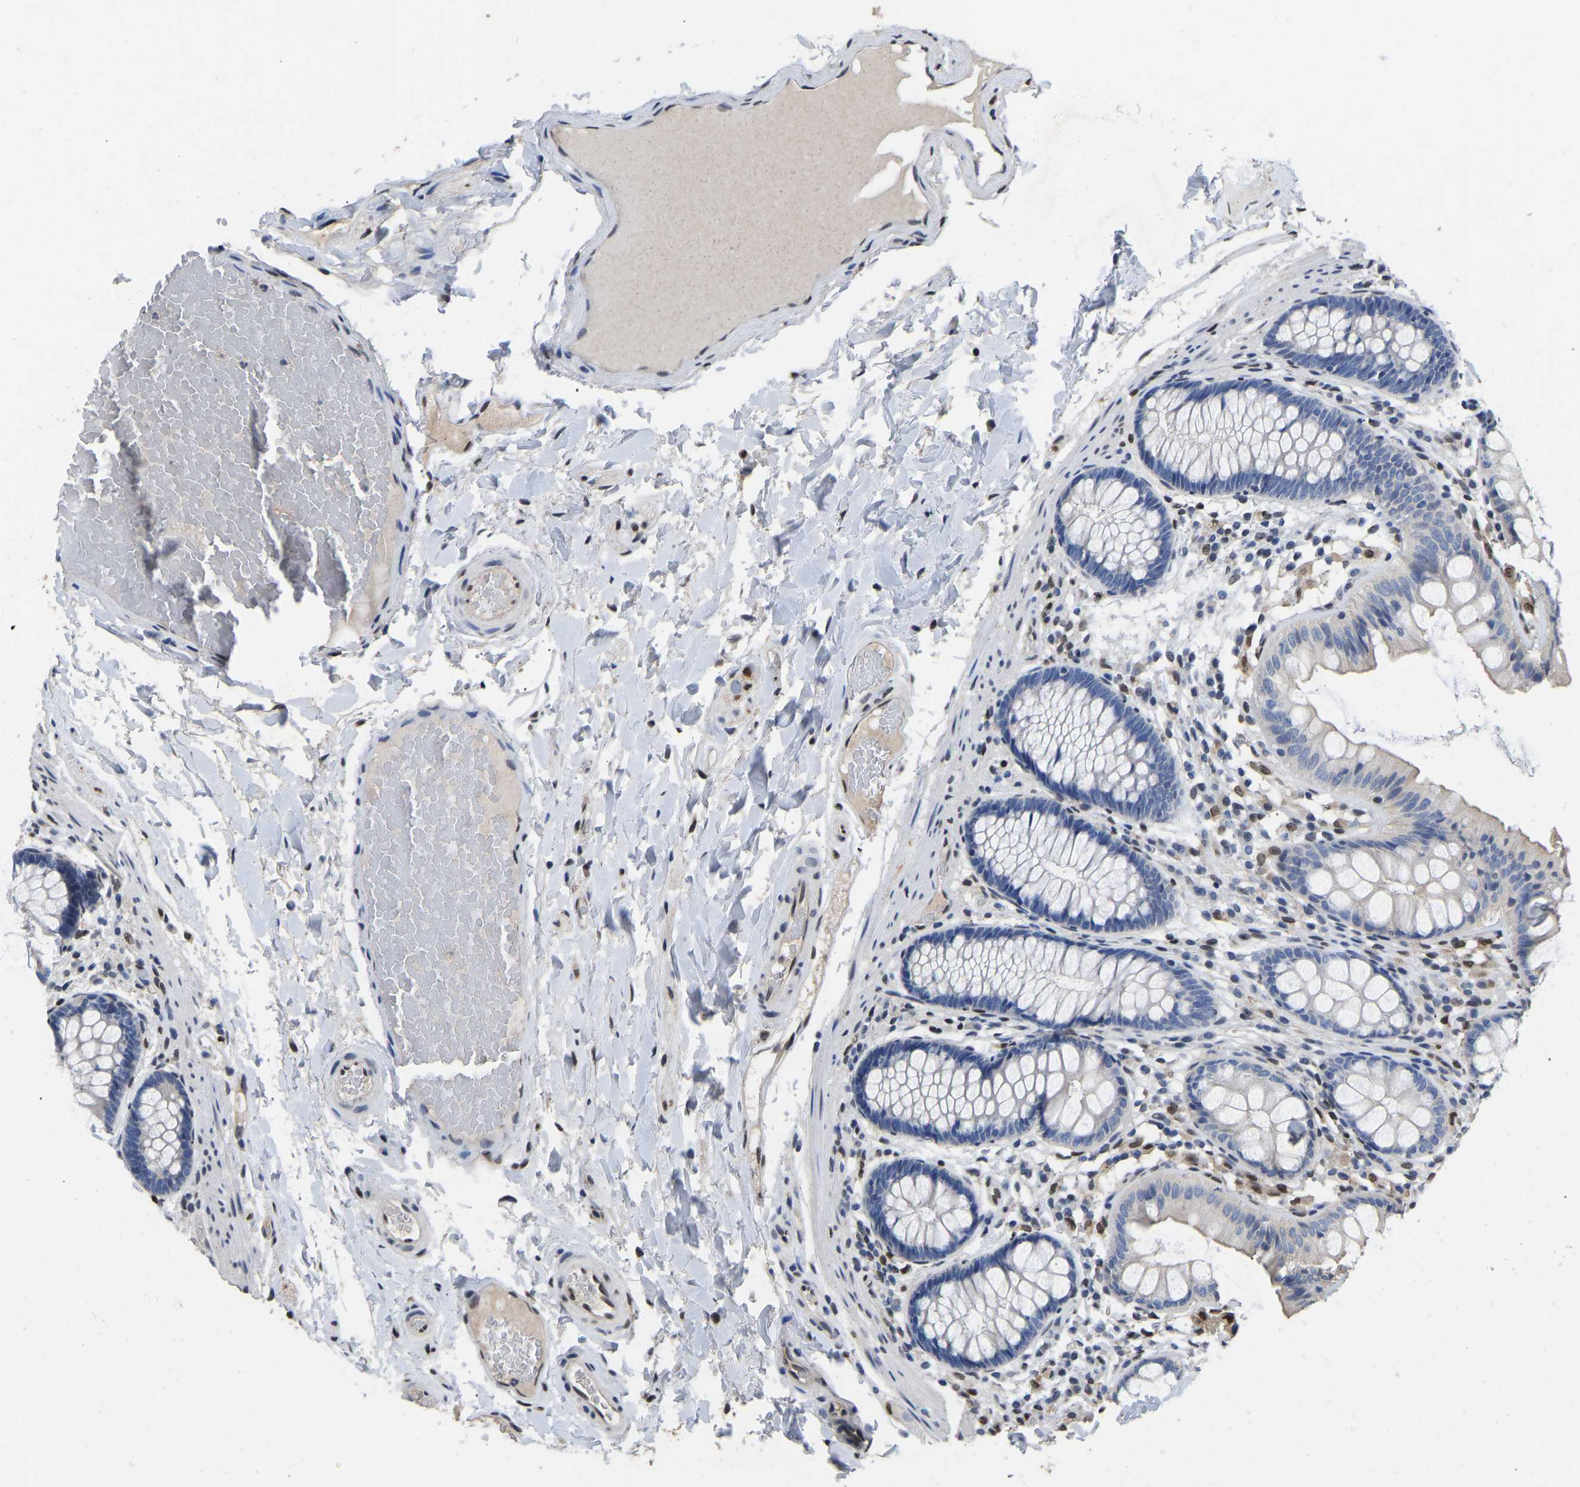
{"staining": {"intensity": "moderate", "quantity": ">75%", "location": "nuclear"}, "tissue": "colon", "cell_type": "Endothelial cells", "image_type": "normal", "snomed": [{"axis": "morphology", "description": "Normal tissue, NOS"}, {"axis": "topography", "description": "Colon"}], "caption": "This is a histology image of immunohistochemistry (IHC) staining of unremarkable colon, which shows moderate staining in the nuclear of endothelial cells.", "gene": "QKI", "patient": {"sex": "female", "age": 56}}